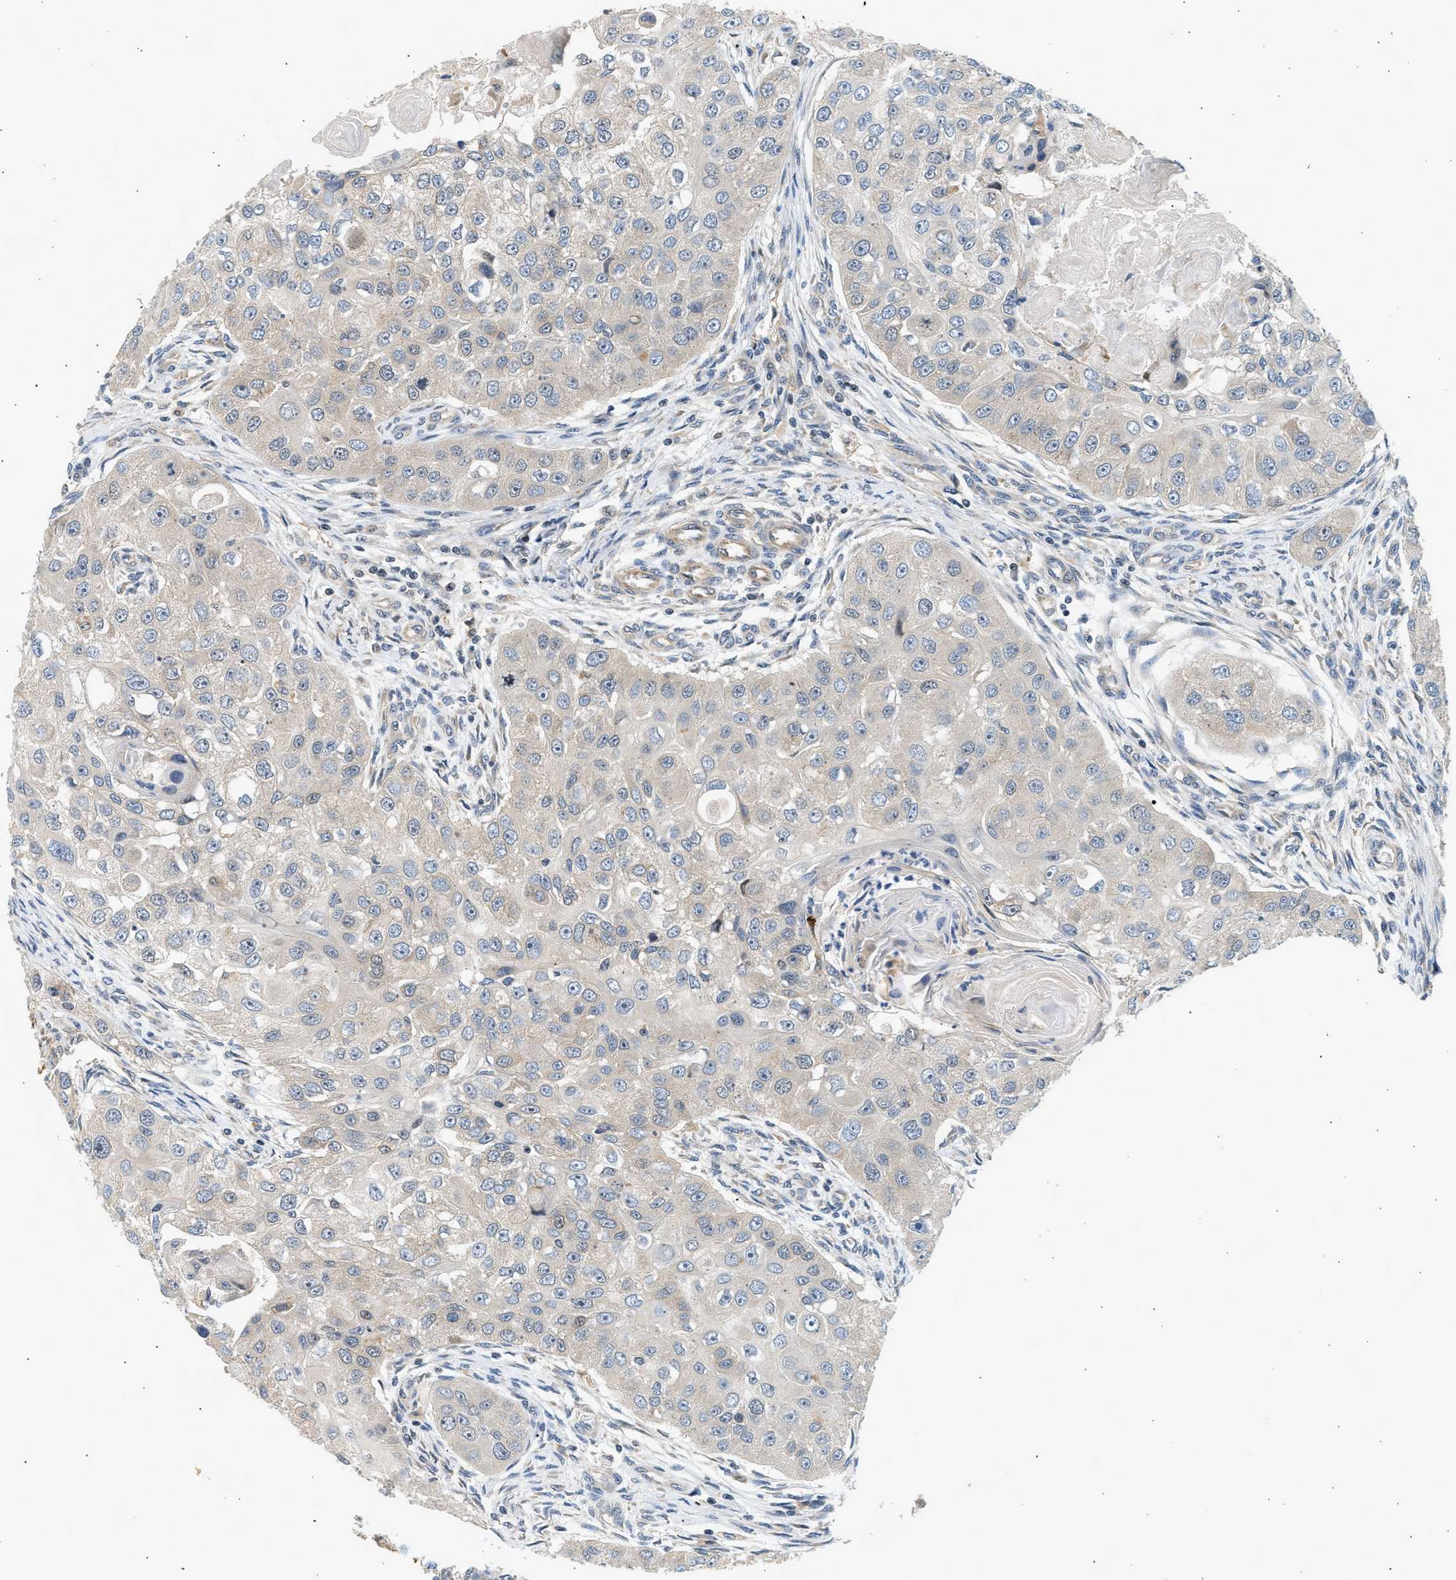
{"staining": {"intensity": "weak", "quantity": "<25%", "location": "cytoplasmic/membranous"}, "tissue": "head and neck cancer", "cell_type": "Tumor cells", "image_type": "cancer", "snomed": [{"axis": "morphology", "description": "Normal tissue, NOS"}, {"axis": "morphology", "description": "Squamous cell carcinoma, NOS"}, {"axis": "topography", "description": "Skeletal muscle"}, {"axis": "topography", "description": "Head-Neck"}], "caption": "Immunohistochemical staining of human squamous cell carcinoma (head and neck) demonstrates no significant staining in tumor cells.", "gene": "WDR31", "patient": {"sex": "male", "age": 51}}